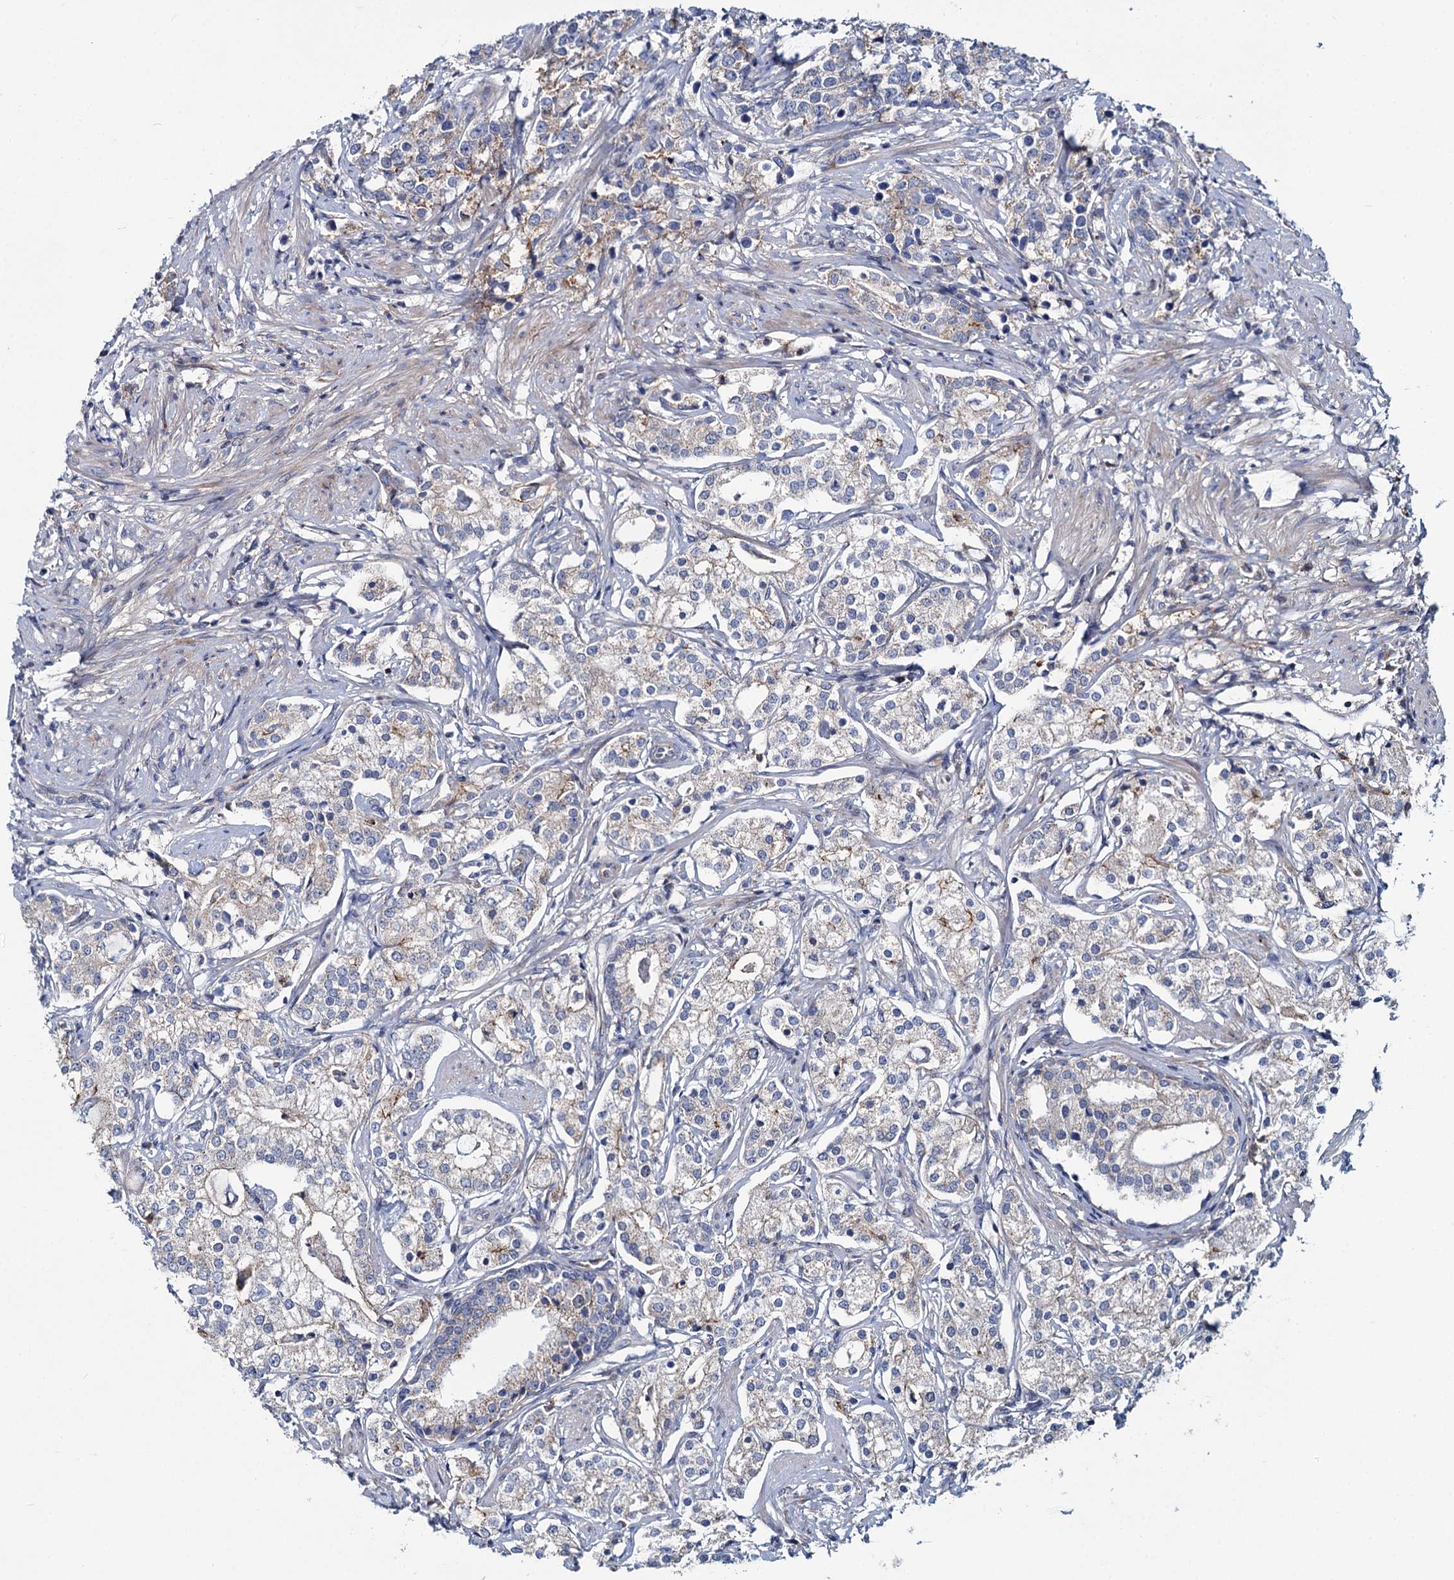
{"staining": {"intensity": "weak", "quantity": "<25%", "location": "cytoplasmic/membranous"}, "tissue": "prostate cancer", "cell_type": "Tumor cells", "image_type": "cancer", "snomed": [{"axis": "morphology", "description": "Adenocarcinoma, High grade"}, {"axis": "topography", "description": "Prostate"}], "caption": "This photomicrograph is of adenocarcinoma (high-grade) (prostate) stained with immunohistochemistry (IHC) to label a protein in brown with the nuclei are counter-stained blue. There is no expression in tumor cells. (Brightfield microscopy of DAB (3,3'-diaminobenzidine) immunohistochemistry (IHC) at high magnification).", "gene": "DCUN1D2", "patient": {"sex": "male", "age": 69}}